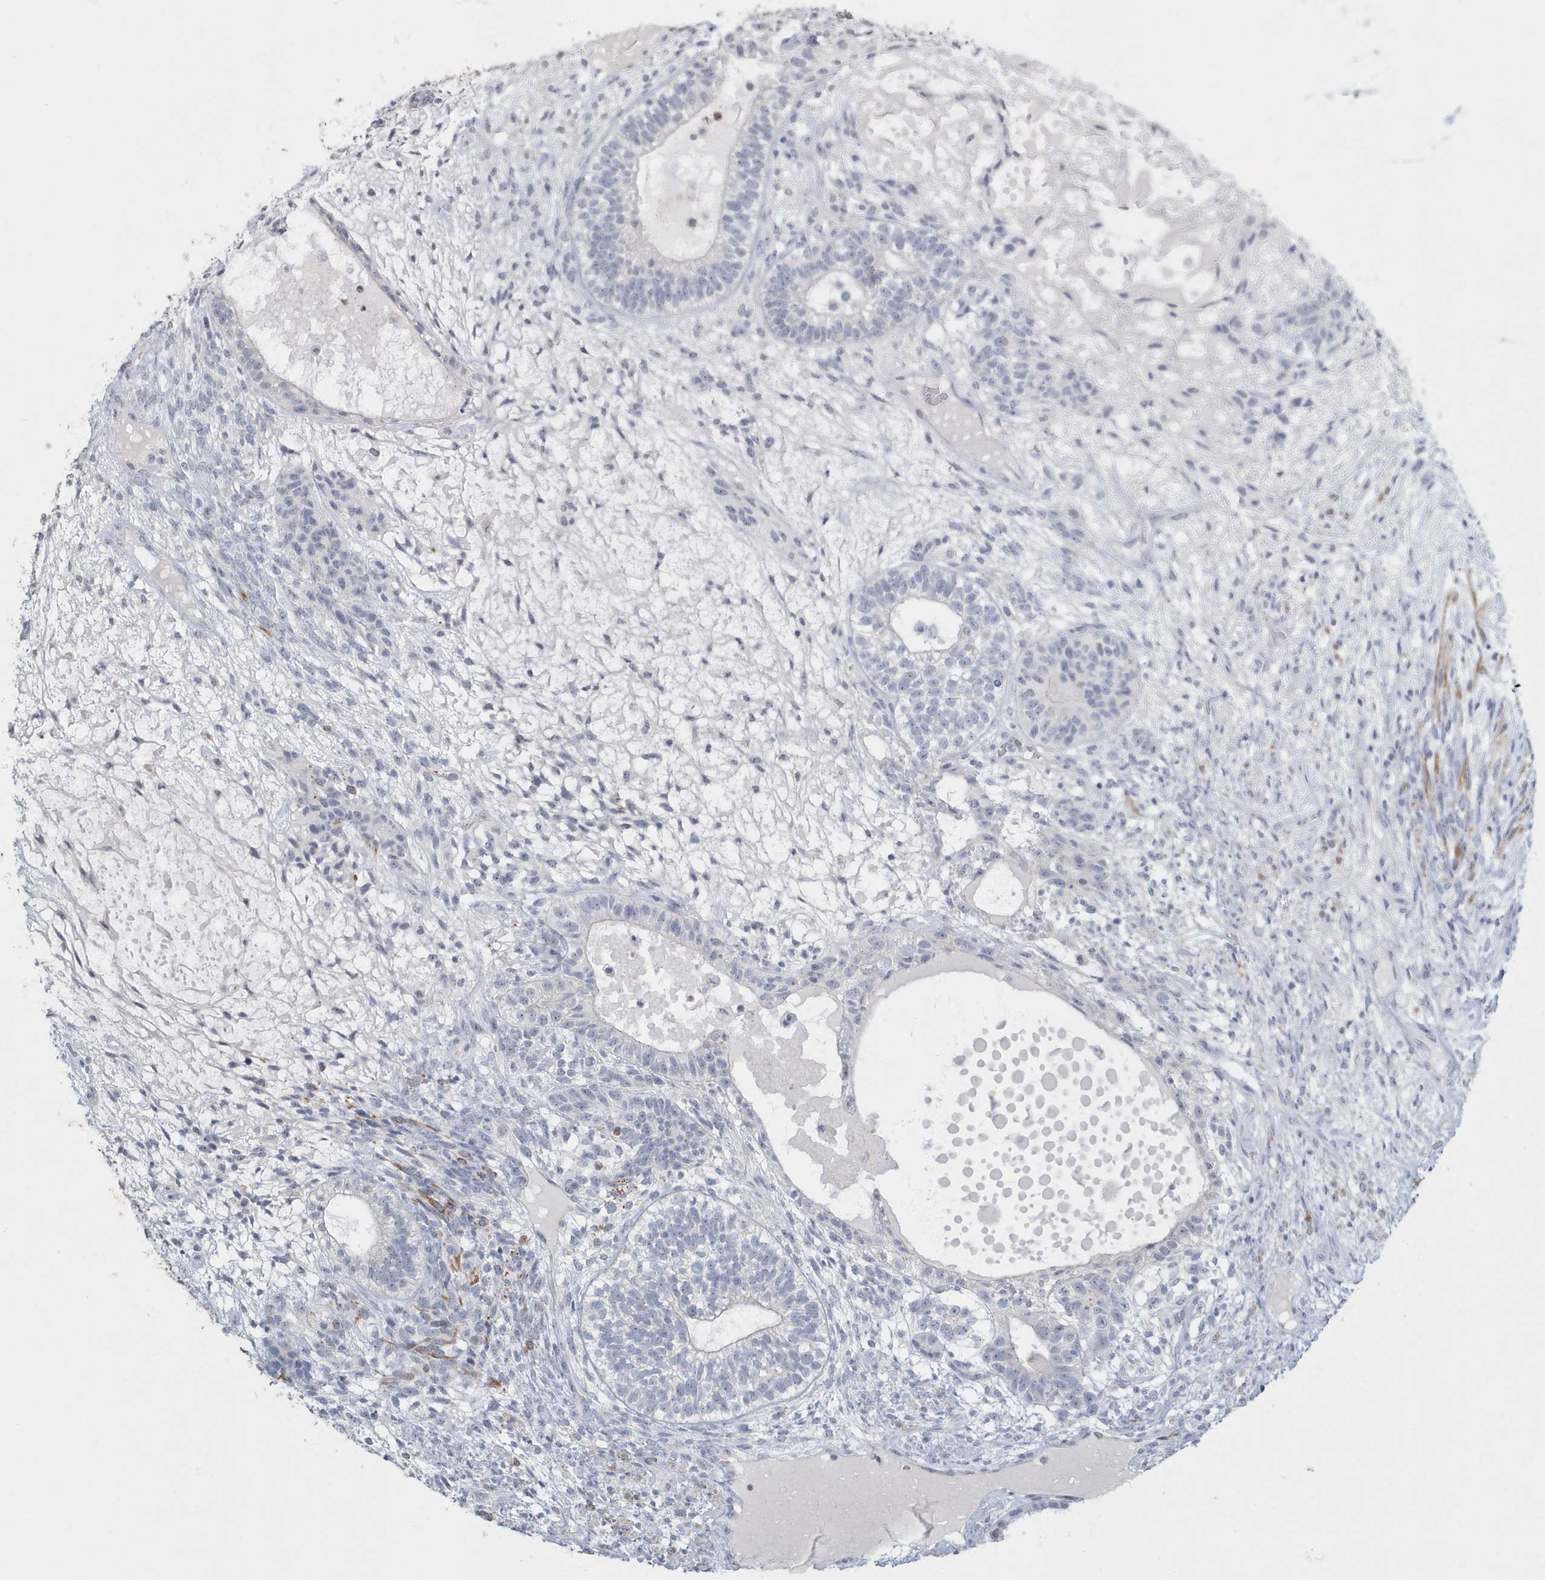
{"staining": {"intensity": "negative", "quantity": "none", "location": "none"}, "tissue": "testis cancer", "cell_type": "Tumor cells", "image_type": "cancer", "snomed": [{"axis": "morphology", "description": "Seminoma, NOS"}, {"axis": "morphology", "description": "Carcinoma, Embryonal, NOS"}, {"axis": "topography", "description": "Testis"}], "caption": "High power microscopy photomicrograph of an immunohistochemistry (IHC) photomicrograph of testis cancer (seminoma), revealing no significant positivity in tumor cells.", "gene": "MYOT", "patient": {"sex": "male", "age": 28}}